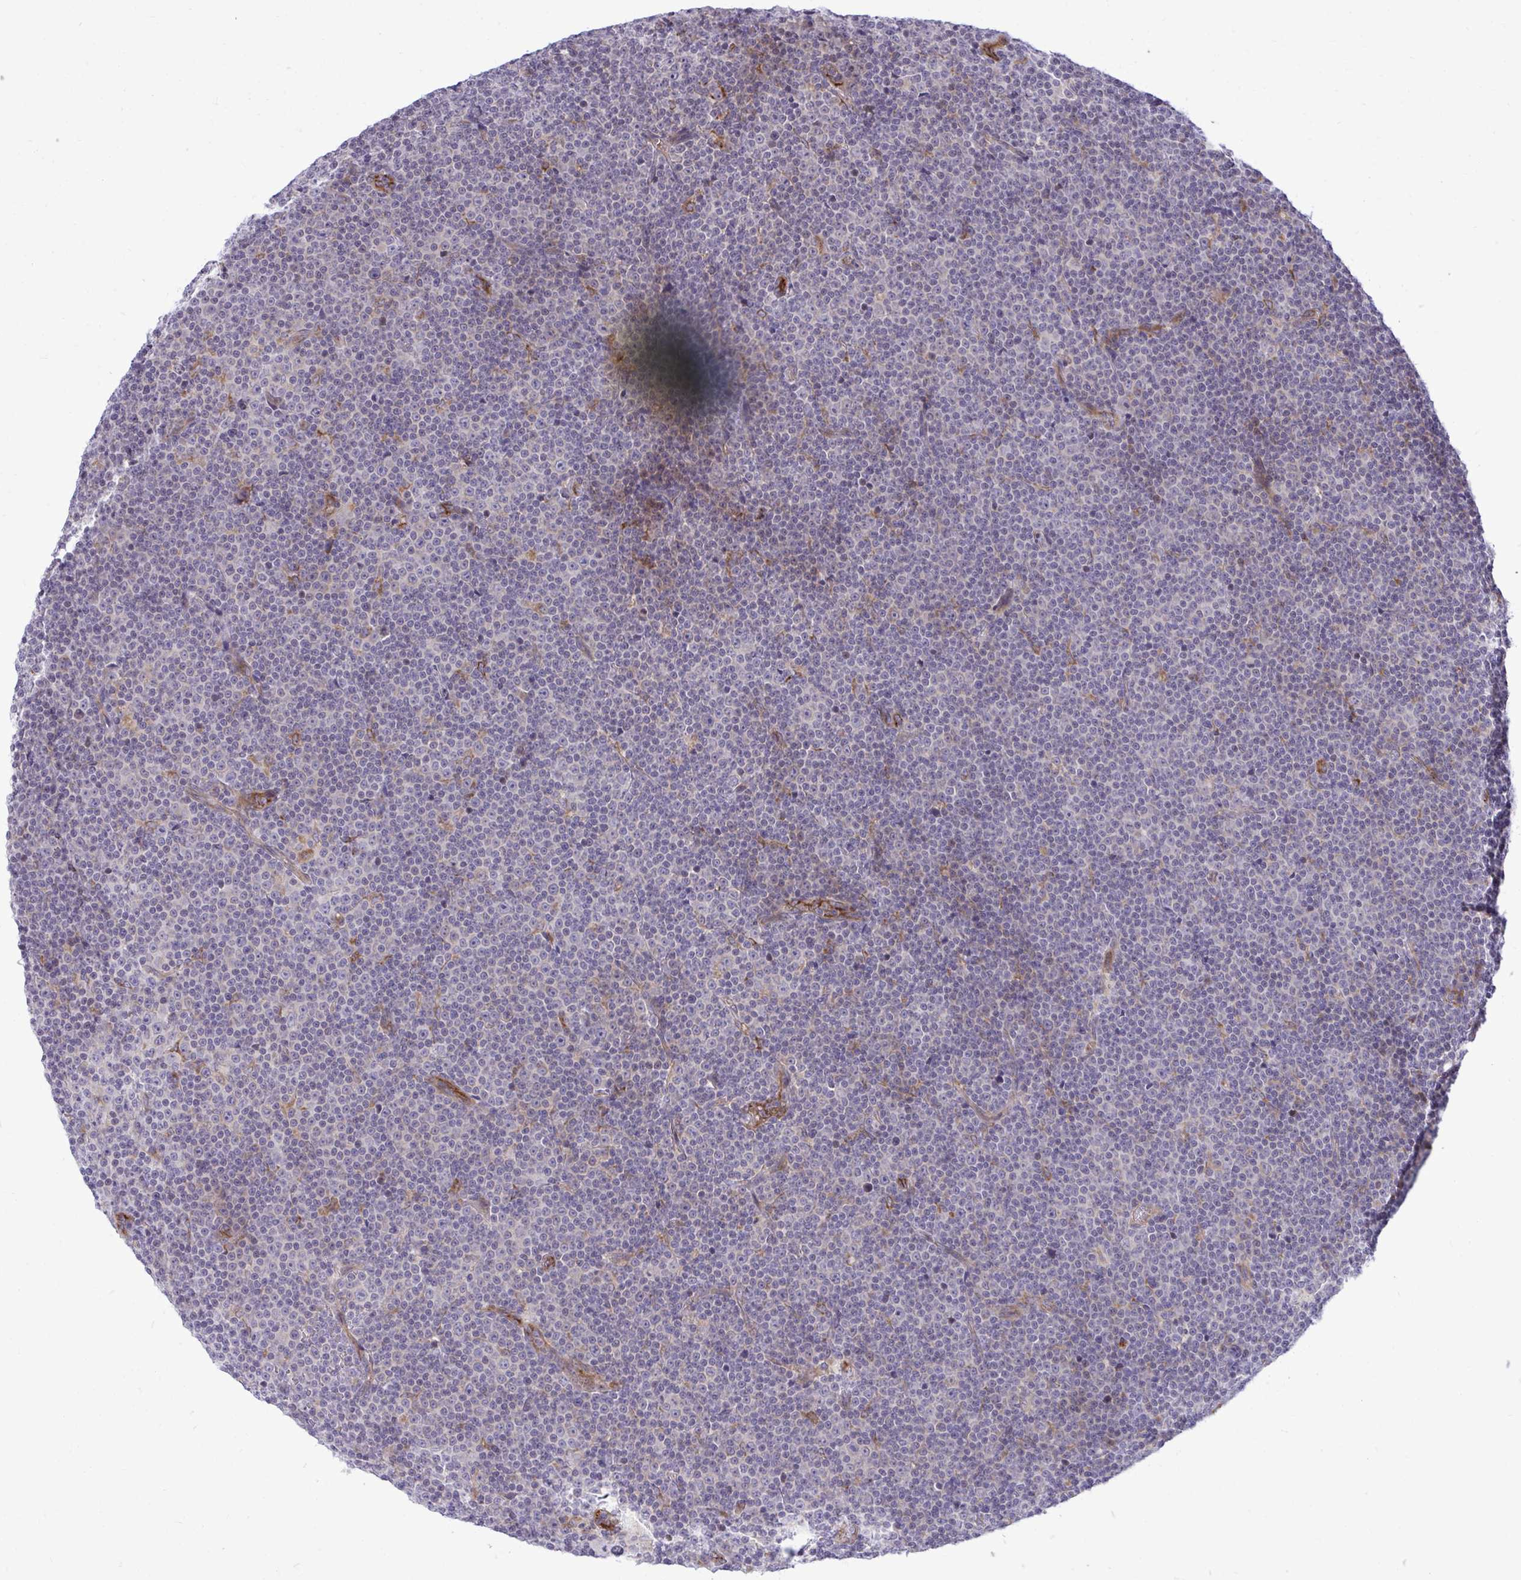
{"staining": {"intensity": "negative", "quantity": "none", "location": "none"}, "tissue": "lymphoma", "cell_type": "Tumor cells", "image_type": "cancer", "snomed": [{"axis": "morphology", "description": "Malignant lymphoma, non-Hodgkin's type, Low grade"}, {"axis": "topography", "description": "Lymph node"}], "caption": "IHC photomicrograph of neoplastic tissue: human low-grade malignant lymphoma, non-Hodgkin's type stained with DAB (3,3'-diaminobenzidine) demonstrates no significant protein expression in tumor cells.", "gene": "METTL9", "patient": {"sex": "female", "age": 67}}